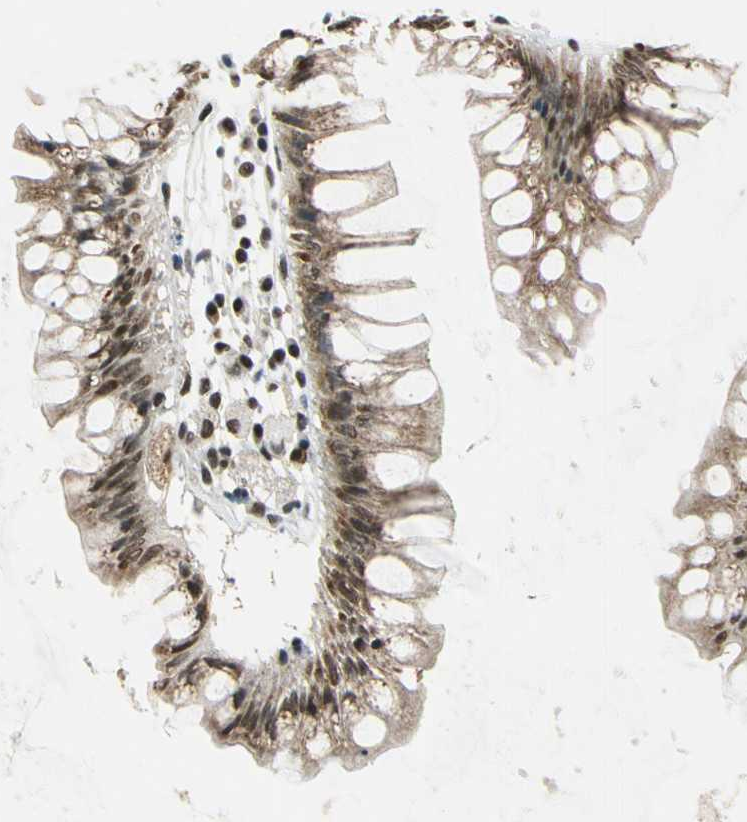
{"staining": {"intensity": "moderate", "quantity": ">75%", "location": "cytoplasmic/membranous,nuclear"}, "tissue": "rectum", "cell_type": "Glandular cells", "image_type": "normal", "snomed": [{"axis": "morphology", "description": "Normal tissue, NOS"}, {"axis": "morphology", "description": "Adenocarcinoma, NOS"}, {"axis": "topography", "description": "Rectum"}], "caption": "This image displays benign rectum stained with IHC to label a protein in brown. The cytoplasmic/membranous,nuclear of glandular cells show moderate positivity for the protein. Nuclei are counter-stained blue.", "gene": "BCLAF1", "patient": {"sex": "female", "age": 65}}